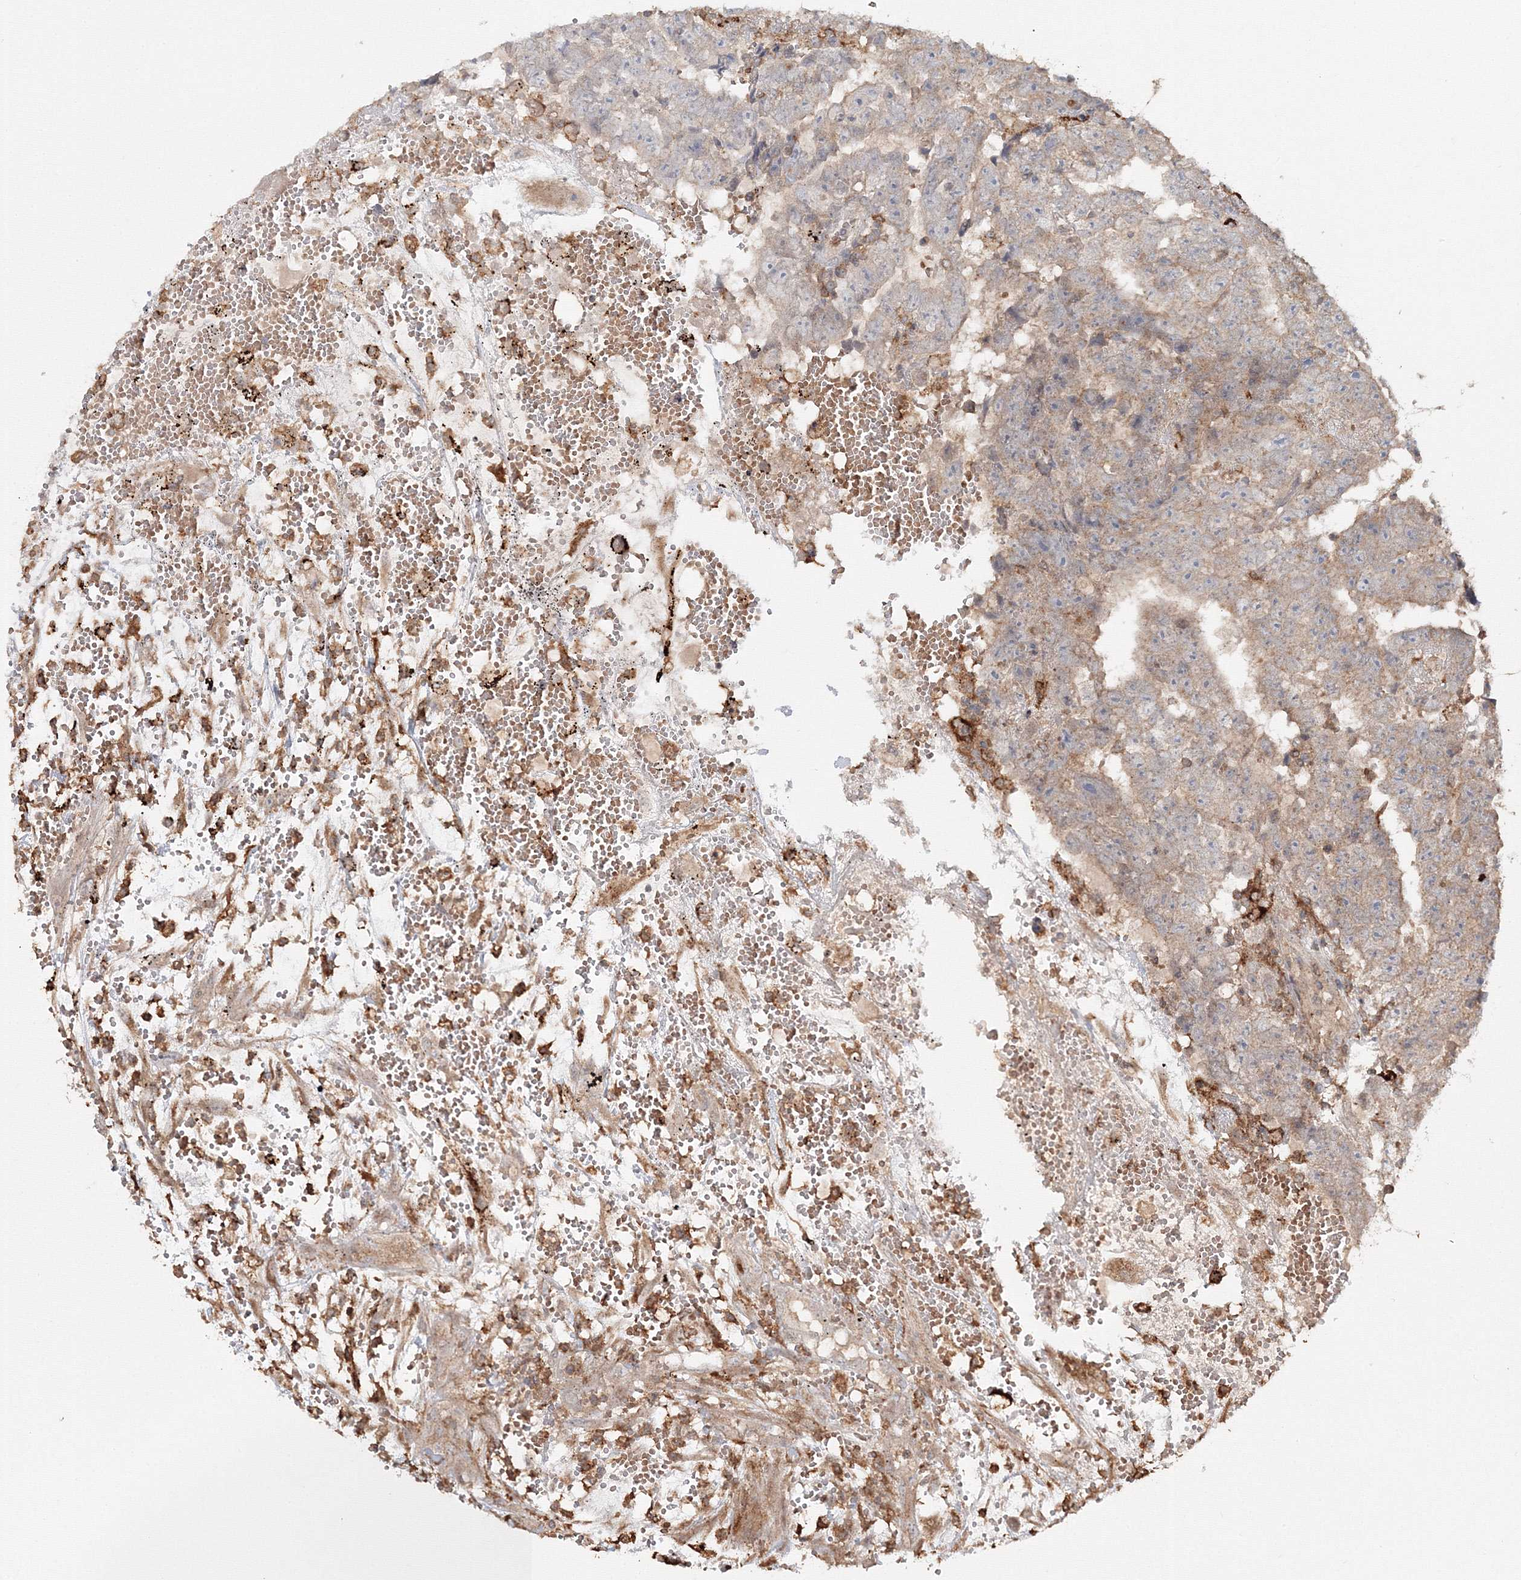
{"staining": {"intensity": "weak", "quantity": "<25%", "location": "cytoplasmic/membranous"}, "tissue": "testis cancer", "cell_type": "Tumor cells", "image_type": "cancer", "snomed": [{"axis": "morphology", "description": "Carcinoma, Embryonal, NOS"}, {"axis": "topography", "description": "Testis"}], "caption": "Tumor cells are negative for protein expression in human embryonal carcinoma (testis).", "gene": "DDO", "patient": {"sex": "male", "age": 25}}